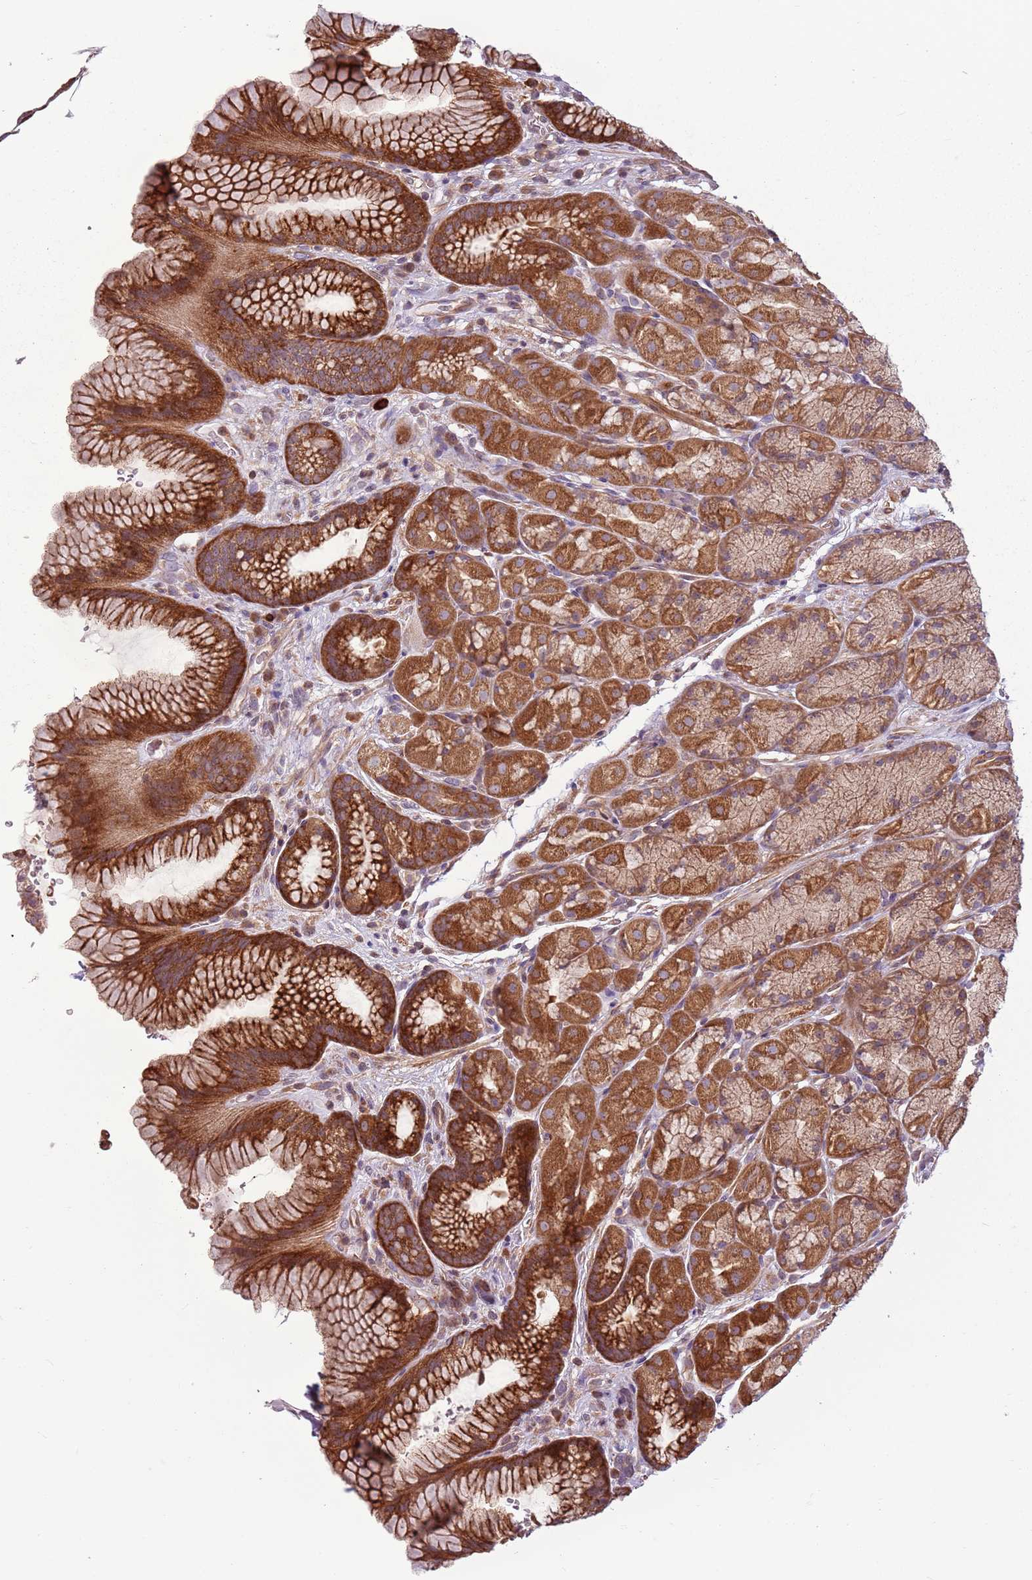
{"staining": {"intensity": "strong", "quantity": ">75%", "location": "cytoplasmic/membranous"}, "tissue": "stomach", "cell_type": "Glandular cells", "image_type": "normal", "snomed": [{"axis": "morphology", "description": "Normal tissue, NOS"}, {"axis": "topography", "description": "Stomach"}], "caption": "Human stomach stained for a protein (brown) displays strong cytoplasmic/membranous positive positivity in approximately >75% of glandular cells.", "gene": "RPL21", "patient": {"sex": "male", "age": 63}}